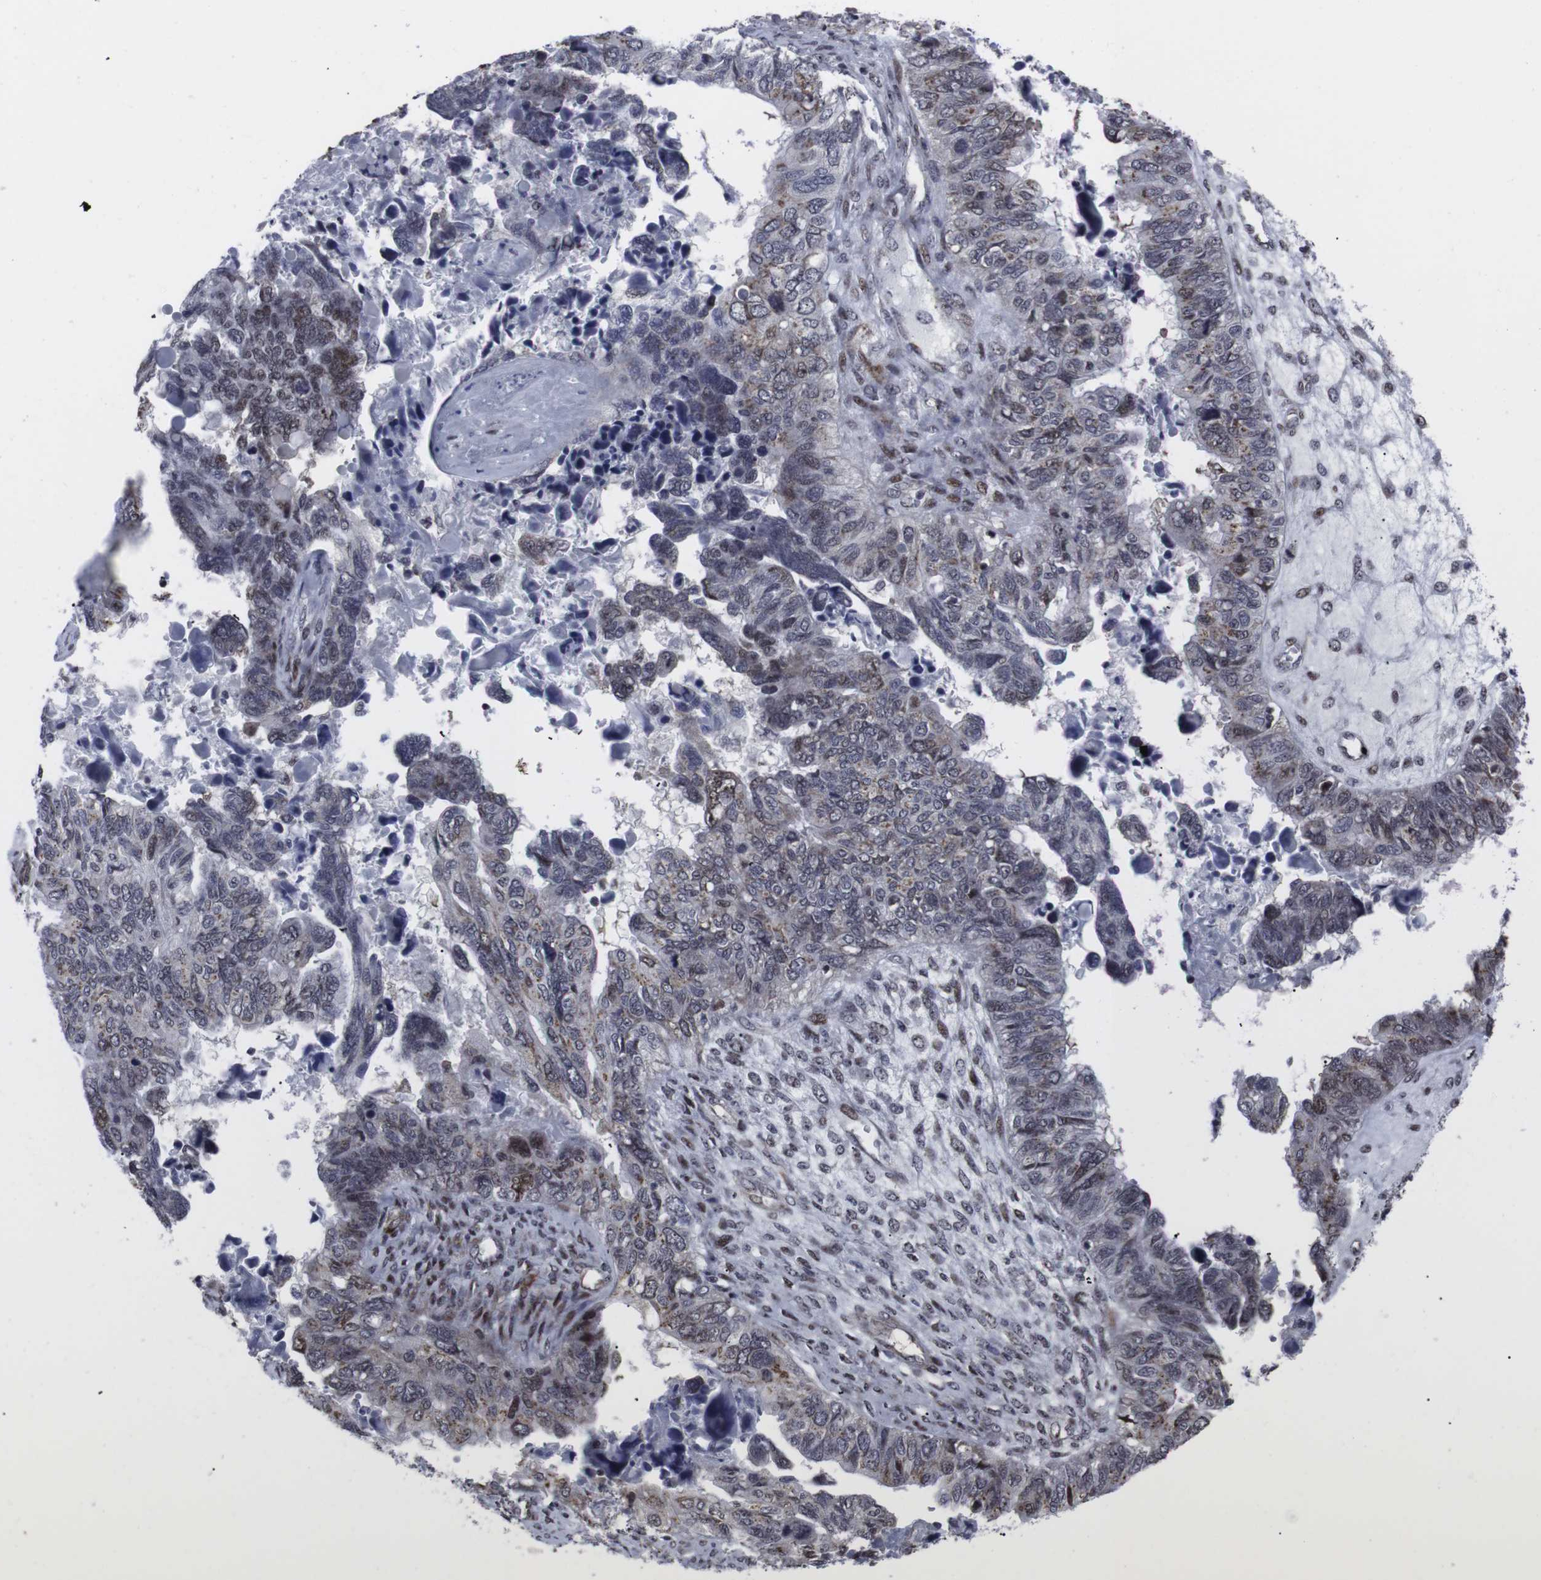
{"staining": {"intensity": "weak", "quantity": "25%-75%", "location": "cytoplasmic/membranous,nuclear"}, "tissue": "ovarian cancer", "cell_type": "Tumor cells", "image_type": "cancer", "snomed": [{"axis": "morphology", "description": "Cystadenocarcinoma, serous, NOS"}, {"axis": "topography", "description": "Ovary"}], "caption": "Immunohistochemistry (IHC) (DAB (3,3'-diaminobenzidine)) staining of human ovarian cancer (serous cystadenocarcinoma) shows weak cytoplasmic/membranous and nuclear protein expression in about 25%-75% of tumor cells. The staining was performed using DAB to visualize the protein expression in brown, while the nuclei were stained in blue with hematoxylin (Magnification: 20x).", "gene": "MLH1", "patient": {"sex": "female", "age": 79}}